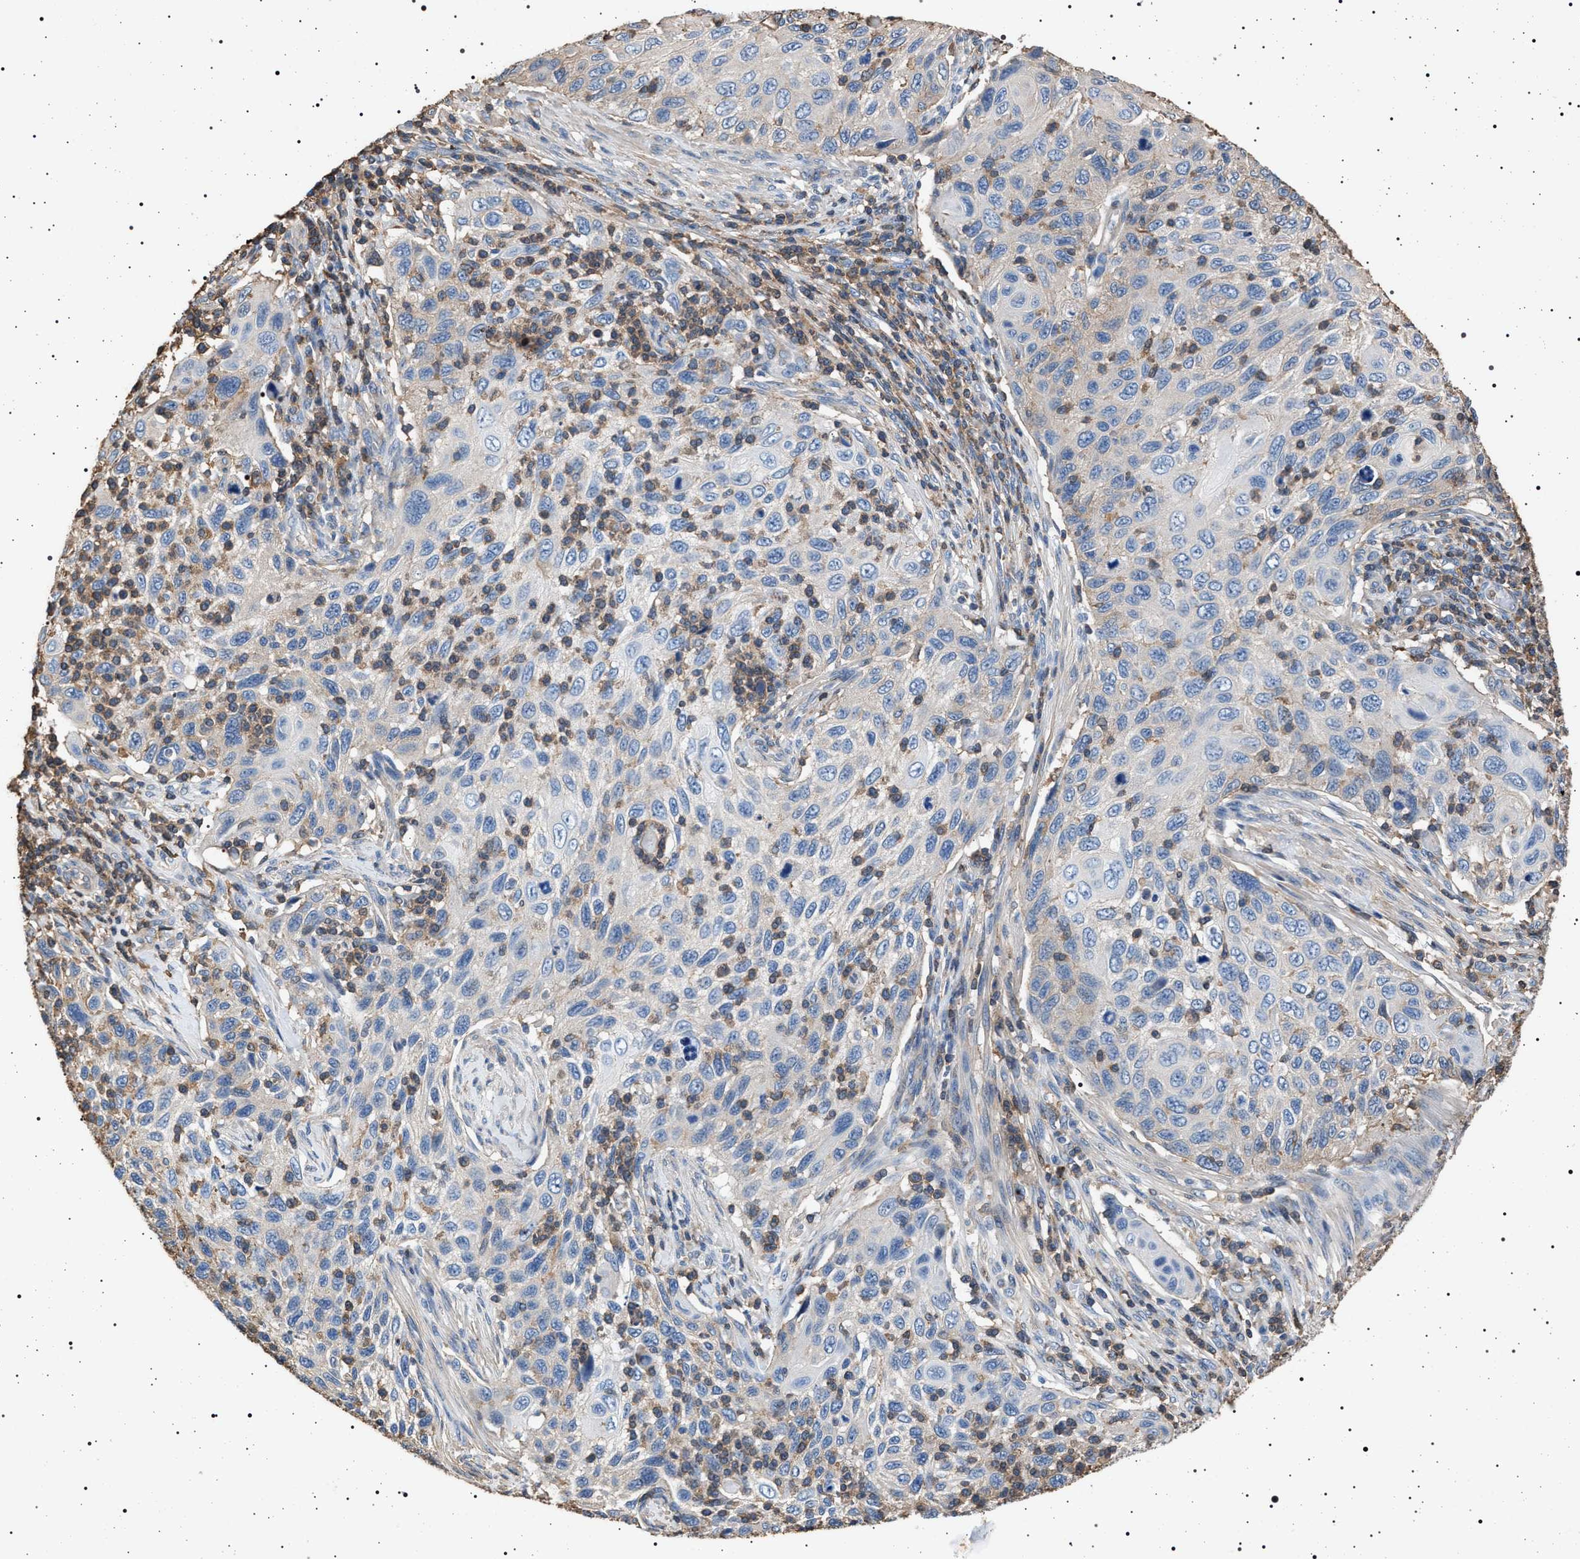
{"staining": {"intensity": "negative", "quantity": "none", "location": "none"}, "tissue": "cervical cancer", "cell_type": "Tumor cells", "image_type": "cancer", "snomed": [{"axis": "morphology", "description": "Squamous cell carcinoma, NOS"}, {"axis": "topography", "description": "Cervix"}], "caption": "Immunohistochemistry (IHC) of human cervical cancer (squamous cell carcinoma) shows no expression in tumor cells.", "gene": "SMAP2", "patient": {"sex": "female", "age": 70}}